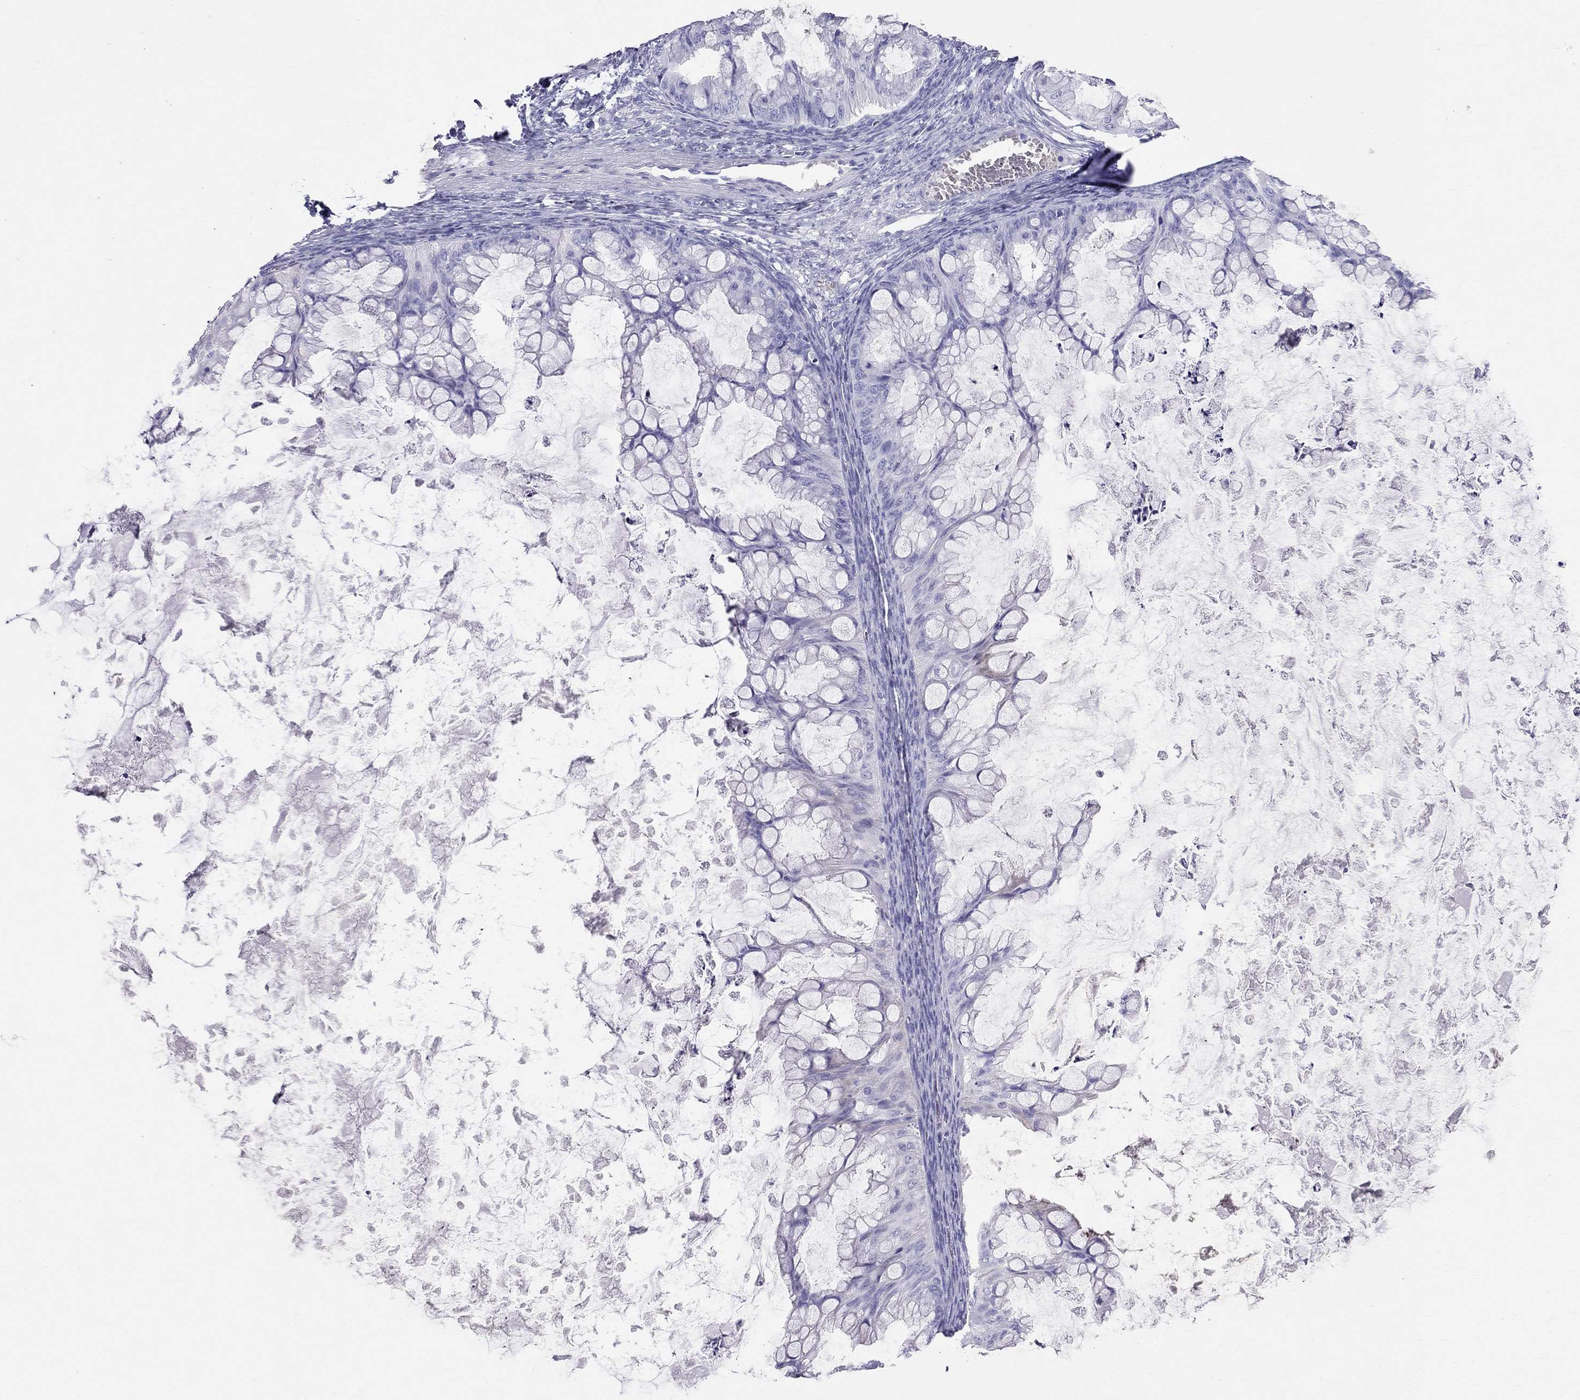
{"staining": {"intensity": "negative", "quantity": "none", "location": "none"}, "tissue": "ovarian cancer", "cell_type": "Tumor cells", "image_type": "cancer", "snomed": [{"axis": "morphology", "description": "Cystadenocarcinoma, mucinous, NOS"}, {"axis": "topography", "description": "Ovary"}], "caption": "A histopathology image of human ovarian cancer (mucinous cystadenocarcinoma) is negative for staining in tumor cells.", "gene": "DNAAF6", "patient": {"sex": "female", "age": 35}}